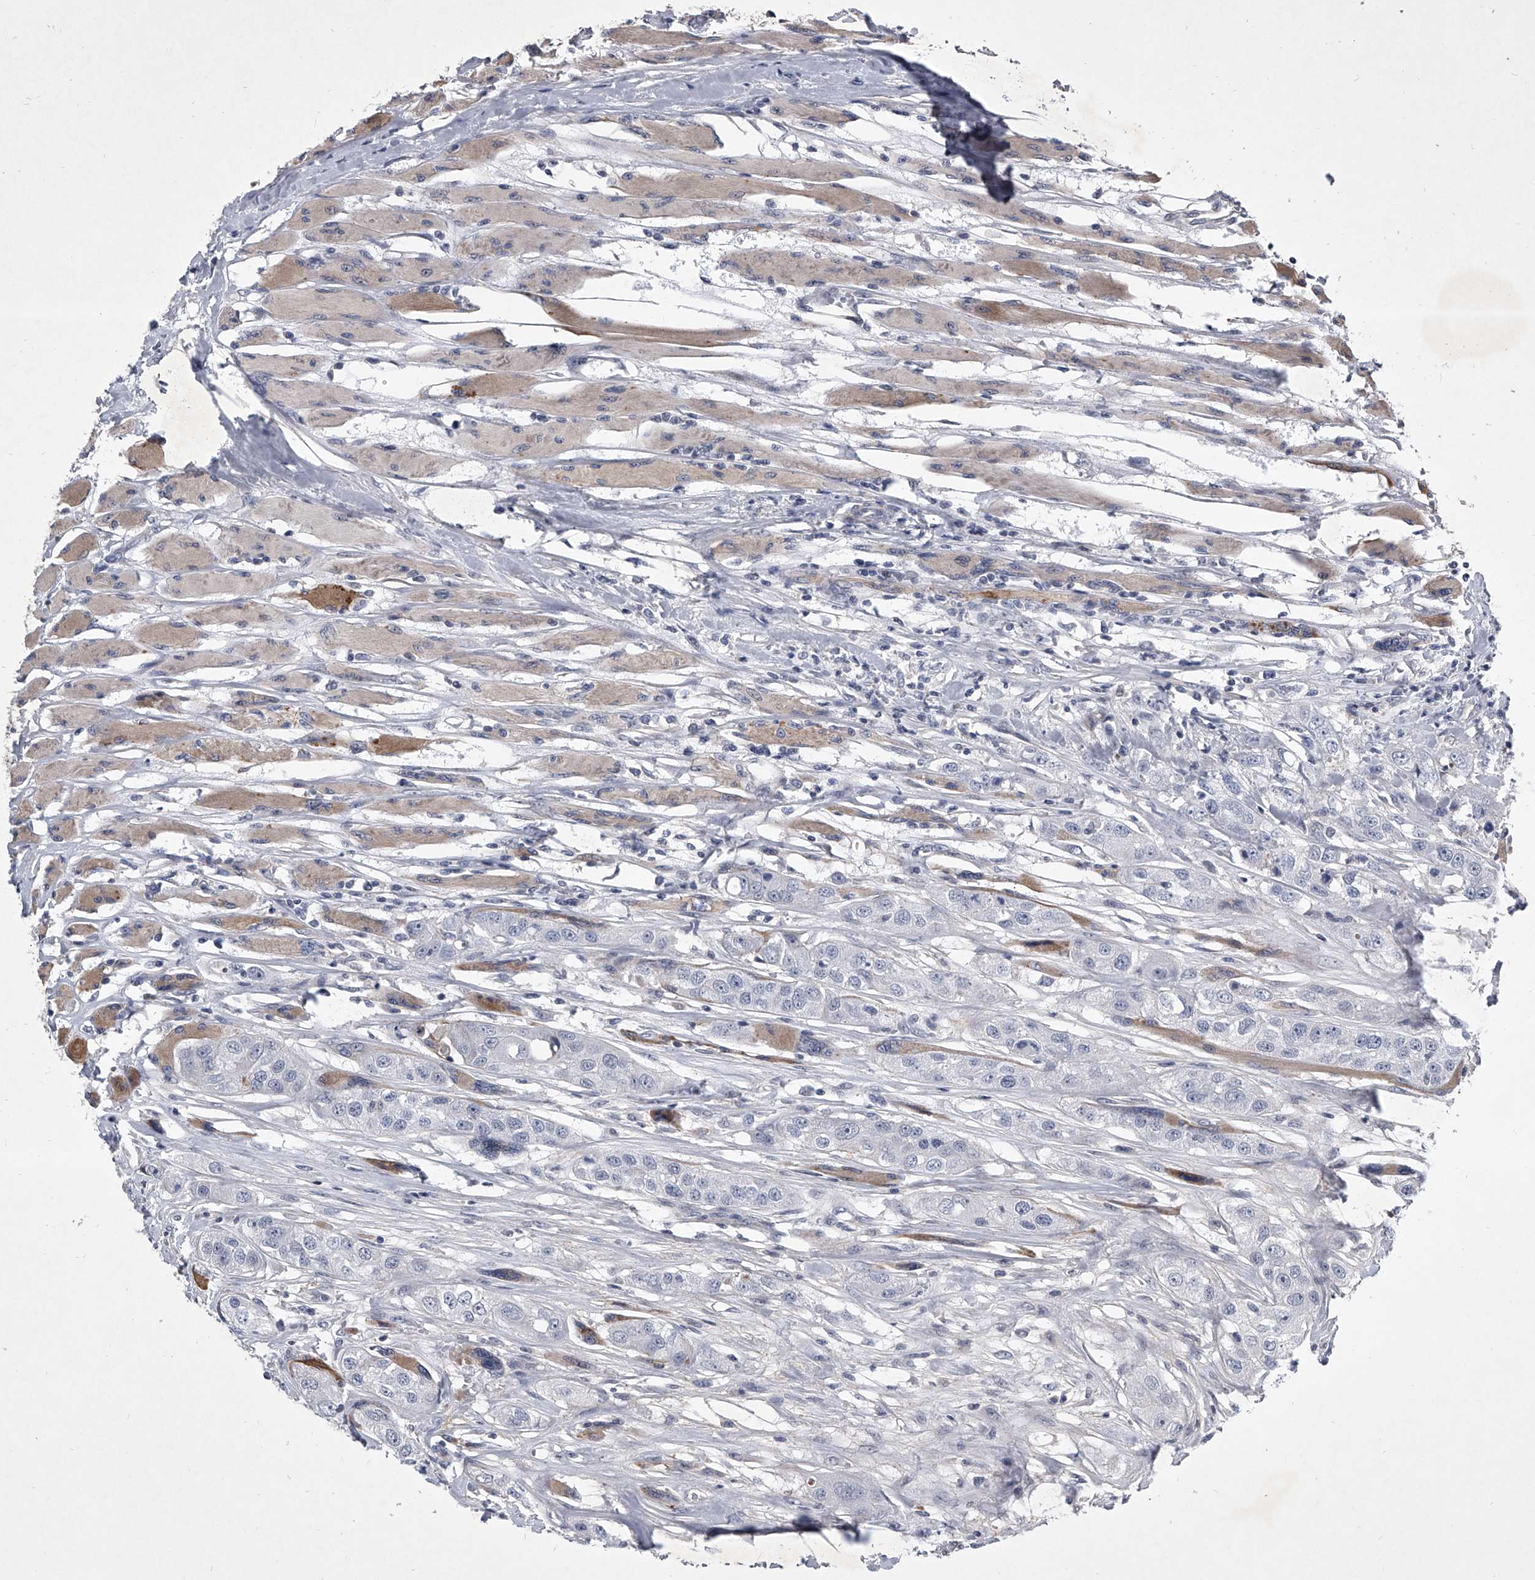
{"staining": {"intensity": "negative", "quantity": "none", "location": "none"}, "tissue": "head and neck cancer", "cell_type": "Tumor cells", "image_type": "cancer", "snomed": [{"axis": "morphology", "description": "Normal tissue, NOS"}, {"axis": "morphology", "description": "Squamous cell carcinoma, NOS"}, {"axis": "topography", "description": "Skeletal muscle"}, {"axis": "topography", "description": "Head-Neck"}], "caption": "High power microscopy histopathology image of an IHC photomicrograph of squamous cell carcinoma (head and neck), revealing no significant expression in tumor cells.", "gene": "ZNF76", "patient": {"sex": "male", "age": 51}}